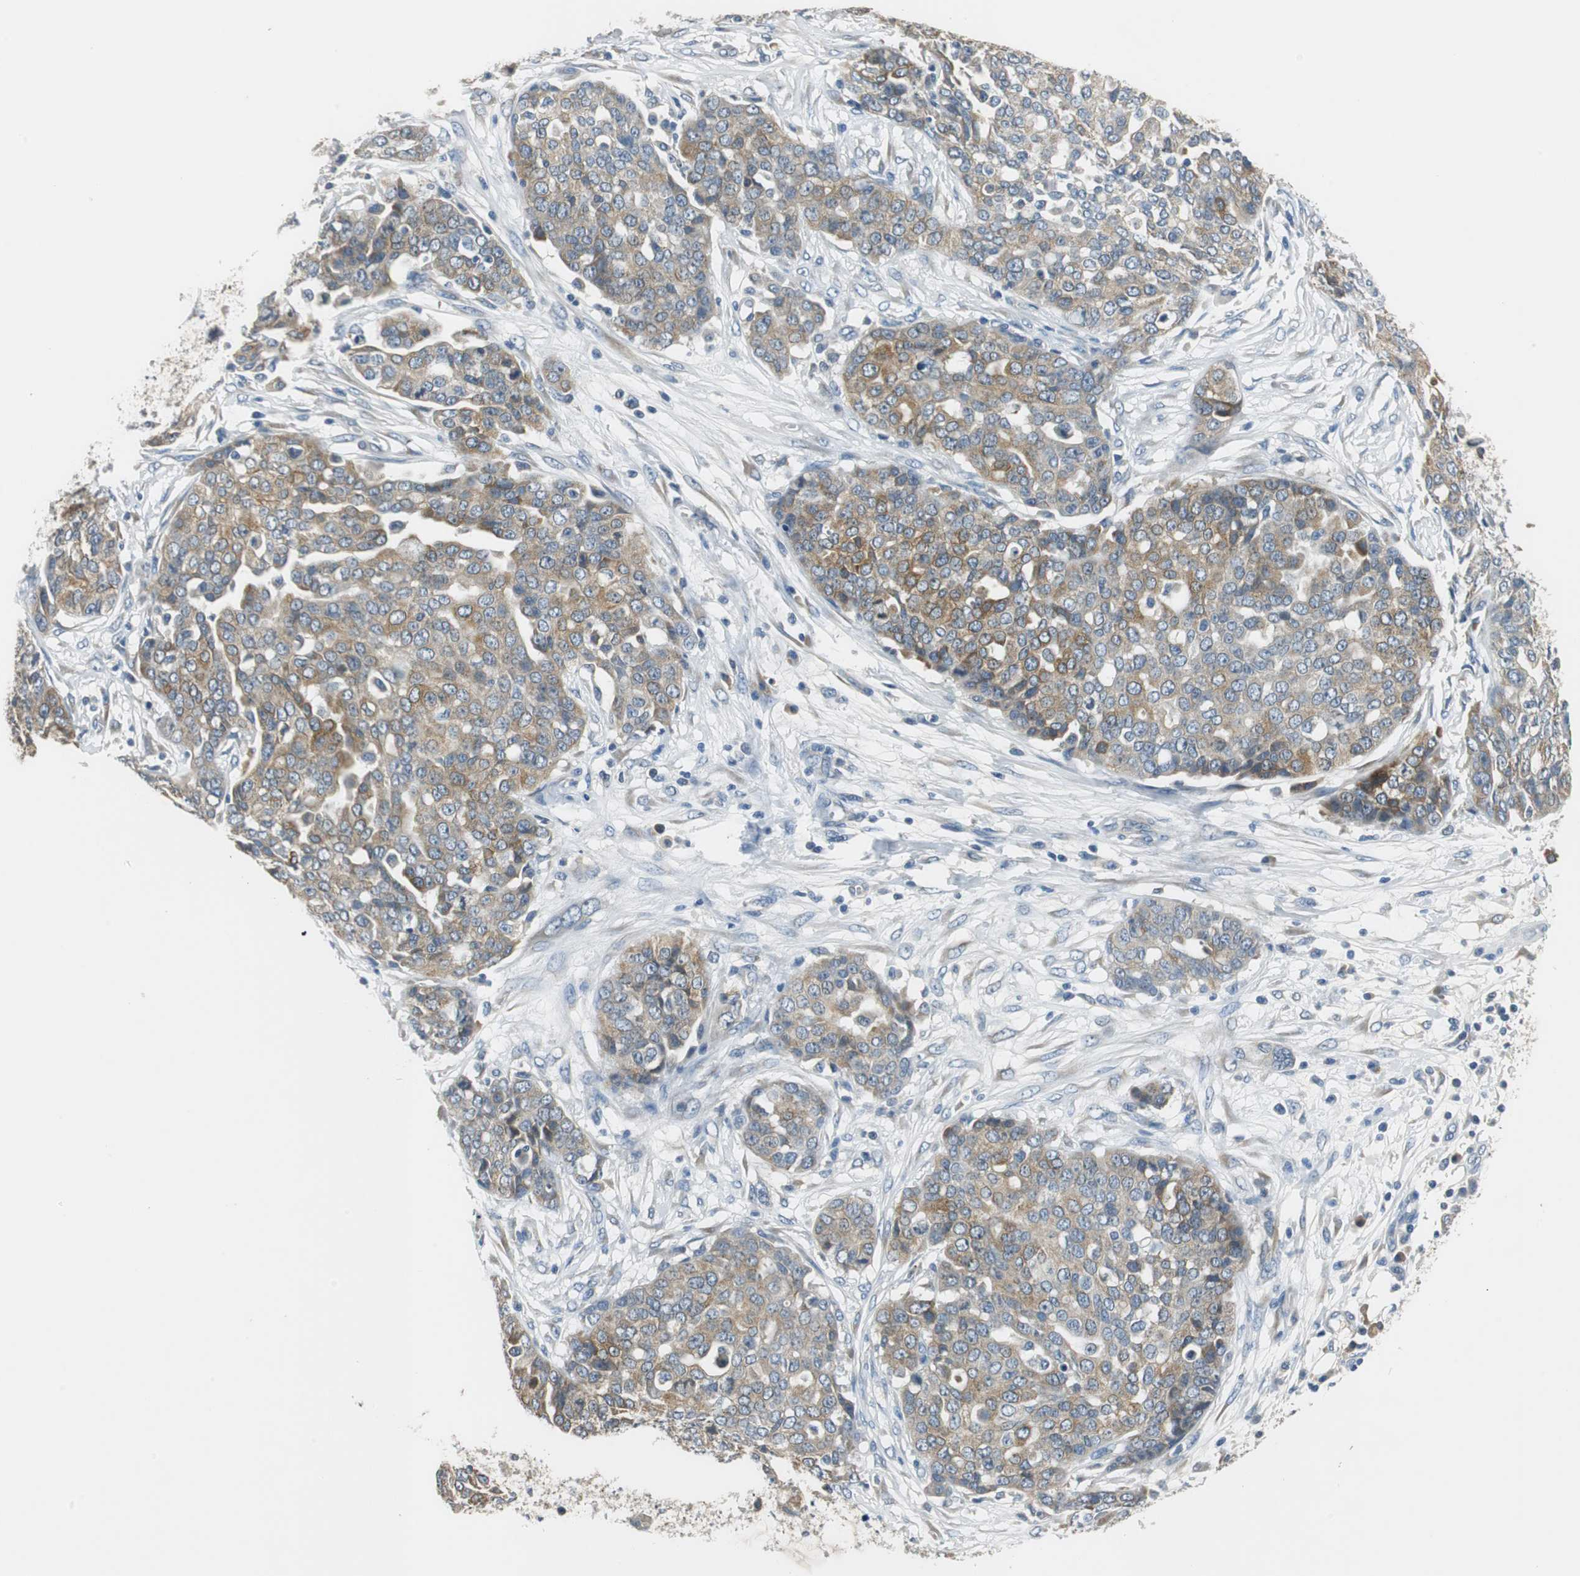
{"staining": {"intensity": "moderate", "quantity": ">75%", "location": "cytoplasmic/membranous"}, "tissue": "ovarian cancer", "cell_type": "Tumor cells", "image_type": "cancer", "snomed": [{"axis": "morphology", "description": "Cystadenocarcinoma, serous, NOS"}, {"axis": "topography", "description": "Soft tissue"}, {"axis": "topography", "description": "Ovary"}], "caption": "Ovarian cancer (serous cystadenocarcinoma) stained with a brown dye demonstrates moderate cytoplasmic/membranous positive expression in about >75% of tumor cells.", "gene": "FADS2", "patient": {"sex": "female", "age": 57}}